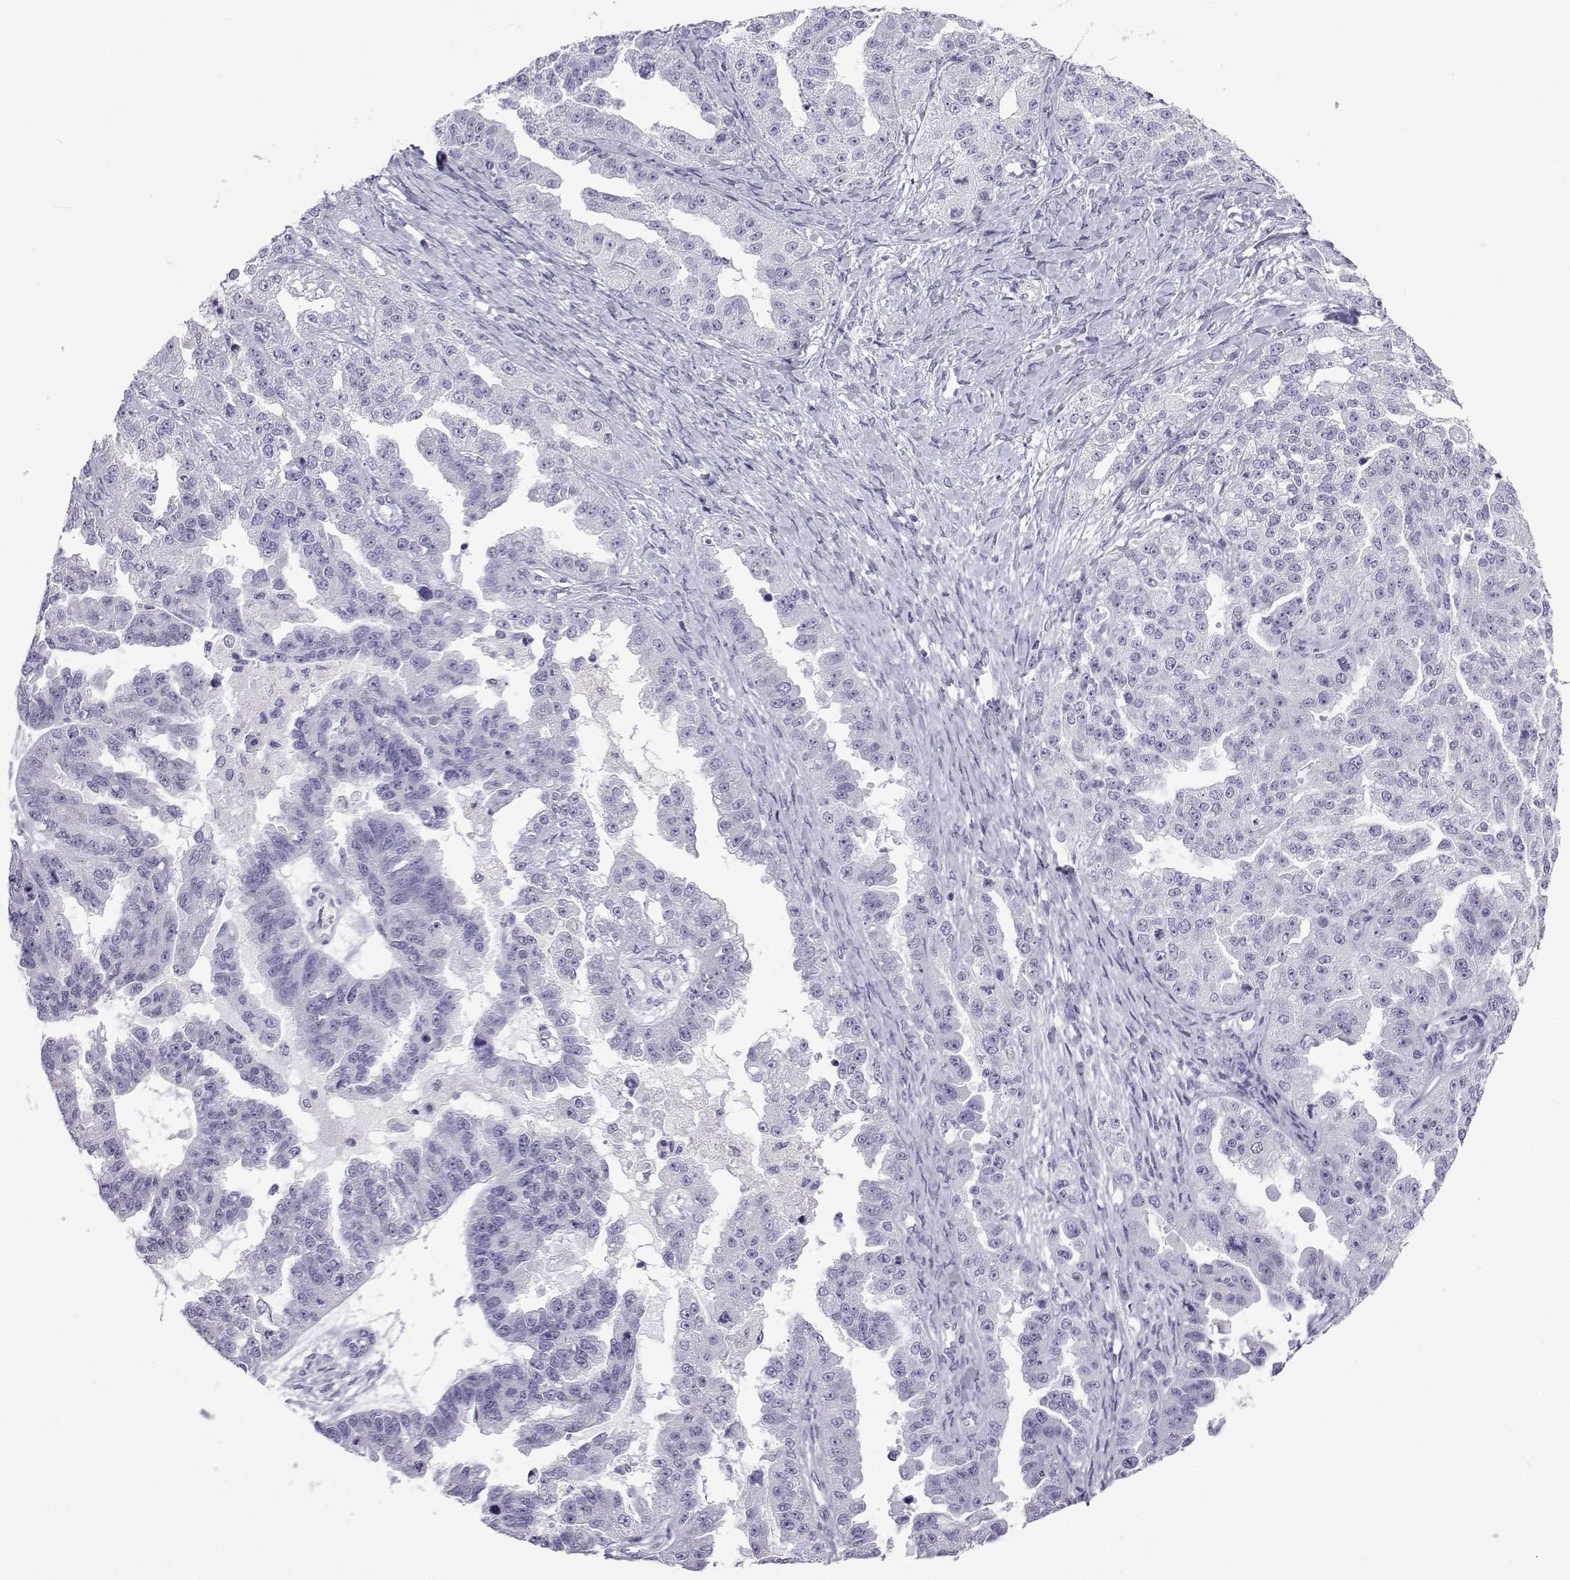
{"staining": {"intensity": "negative", "quantity": "none", "location": "none"}, "tissue": "ovarian cancer", "cell_type": "Tumor cells", "image_type": "cancer", "snomed": [{"axis": "morphology", "description": "Cystadenocarcinoma, serous, NOS"}, {"axis": "topography", "description": "Ovary"}], "caption": "Tumor cells show no significant protein positivity in ovarian cancer (serous cystadenocarcinoma). (Brightfield microscopy of DAB immunohistochemistry (IHC) at high magnification).", "gene": "ACTL7A", "patient": {"sex": "female", "age": 58}}